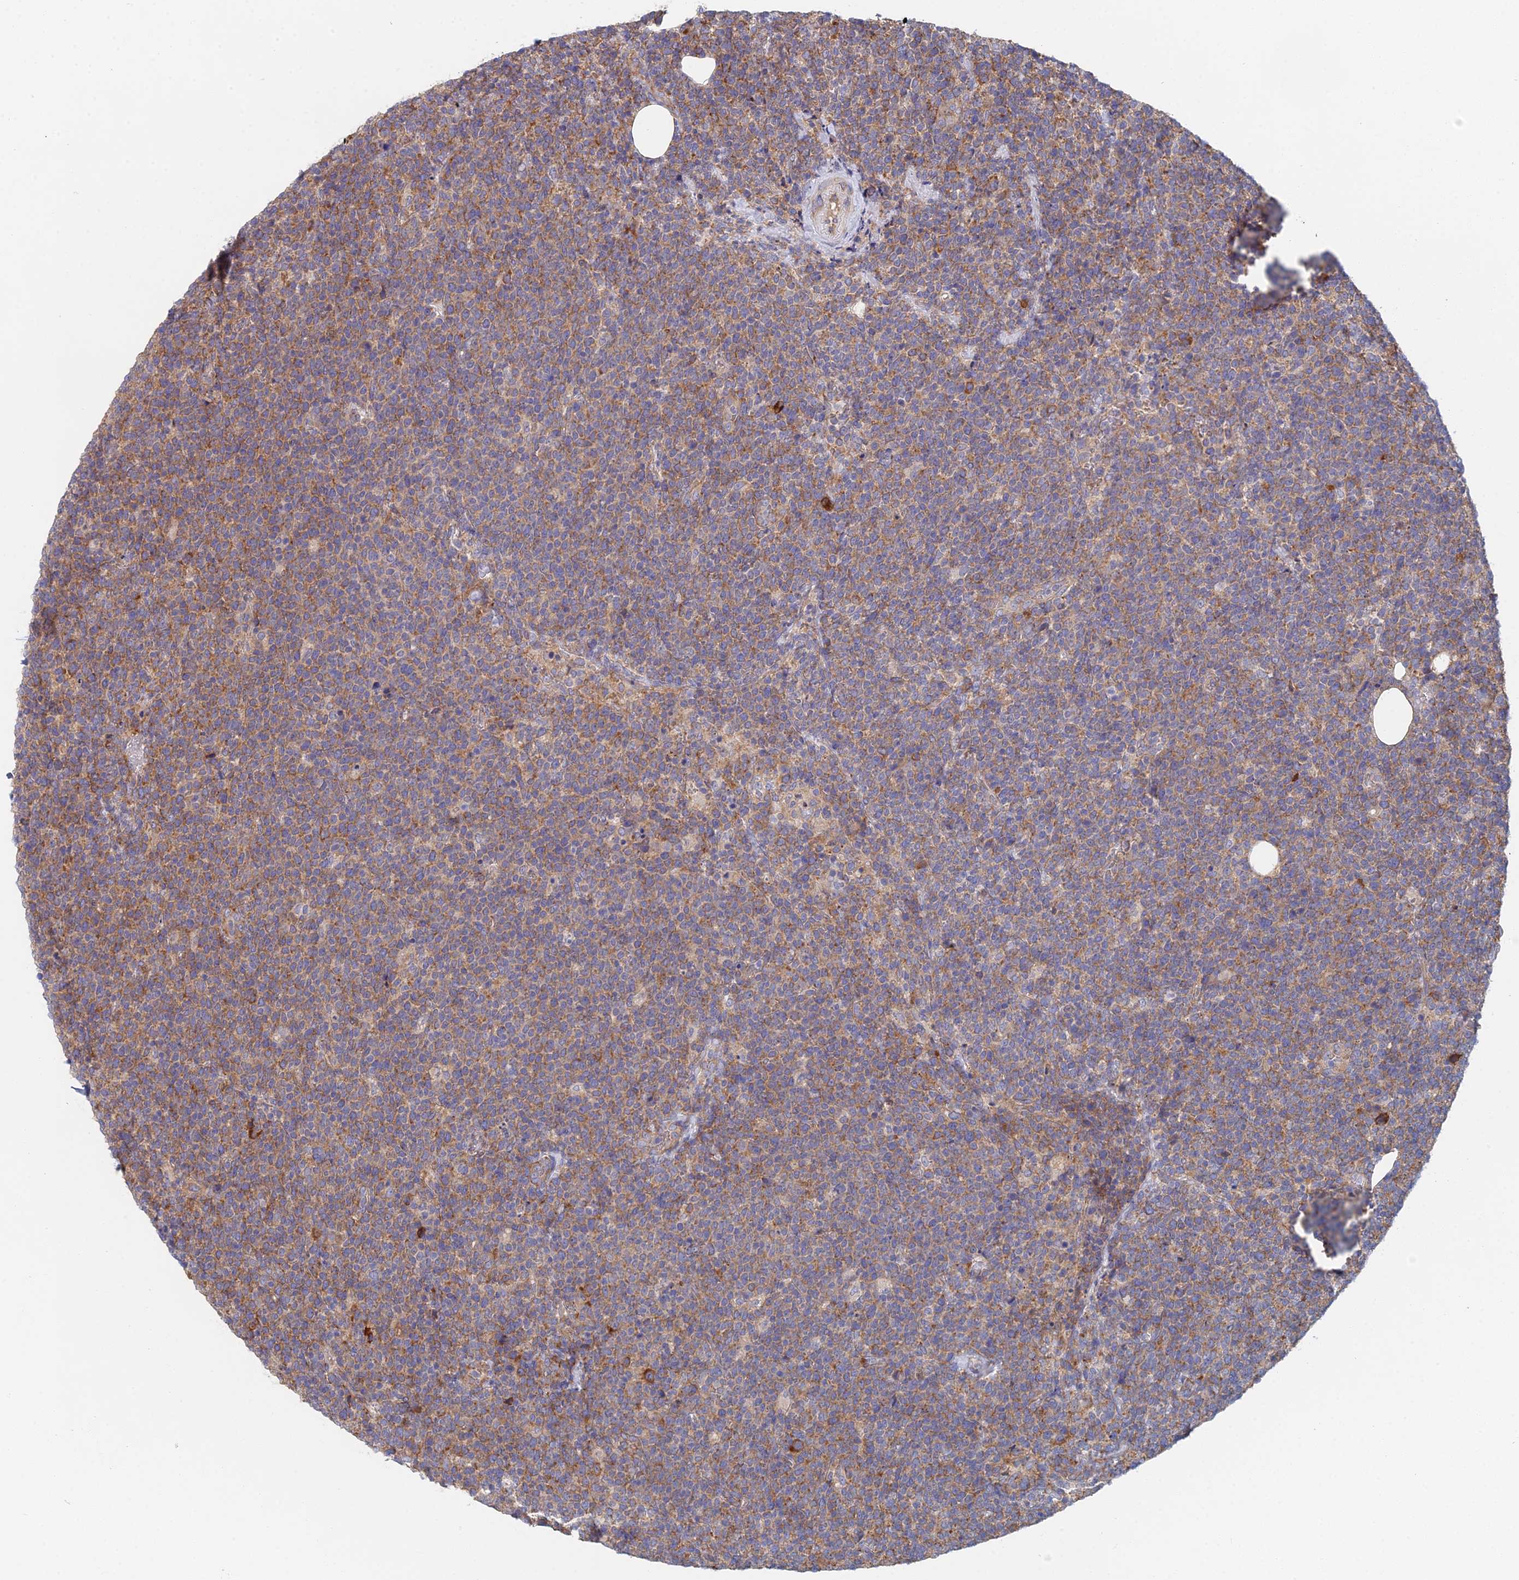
{"staining": {"intensity": "moderate", "quantity": ">75%", "location": "cytoplasmic/membranous"}, "tissue": "lymphoma", "cell_type": "Tumor cells", "image_type": "cancer", "snomed": [{"axis": "morphology", "description": "Malignant lymphoma, non-Hodgkin's type, High grade"}, {"axis": "topography", "description": "Lymph node"}], "caption": "This is a histology image of immunohistochemistry staining of lymphoma, which shows moderate staining in the cytoplasmic/membranous of tumor cells.", "gene": "ELOF1", "patient": {"sex": "male", "age": 61}}